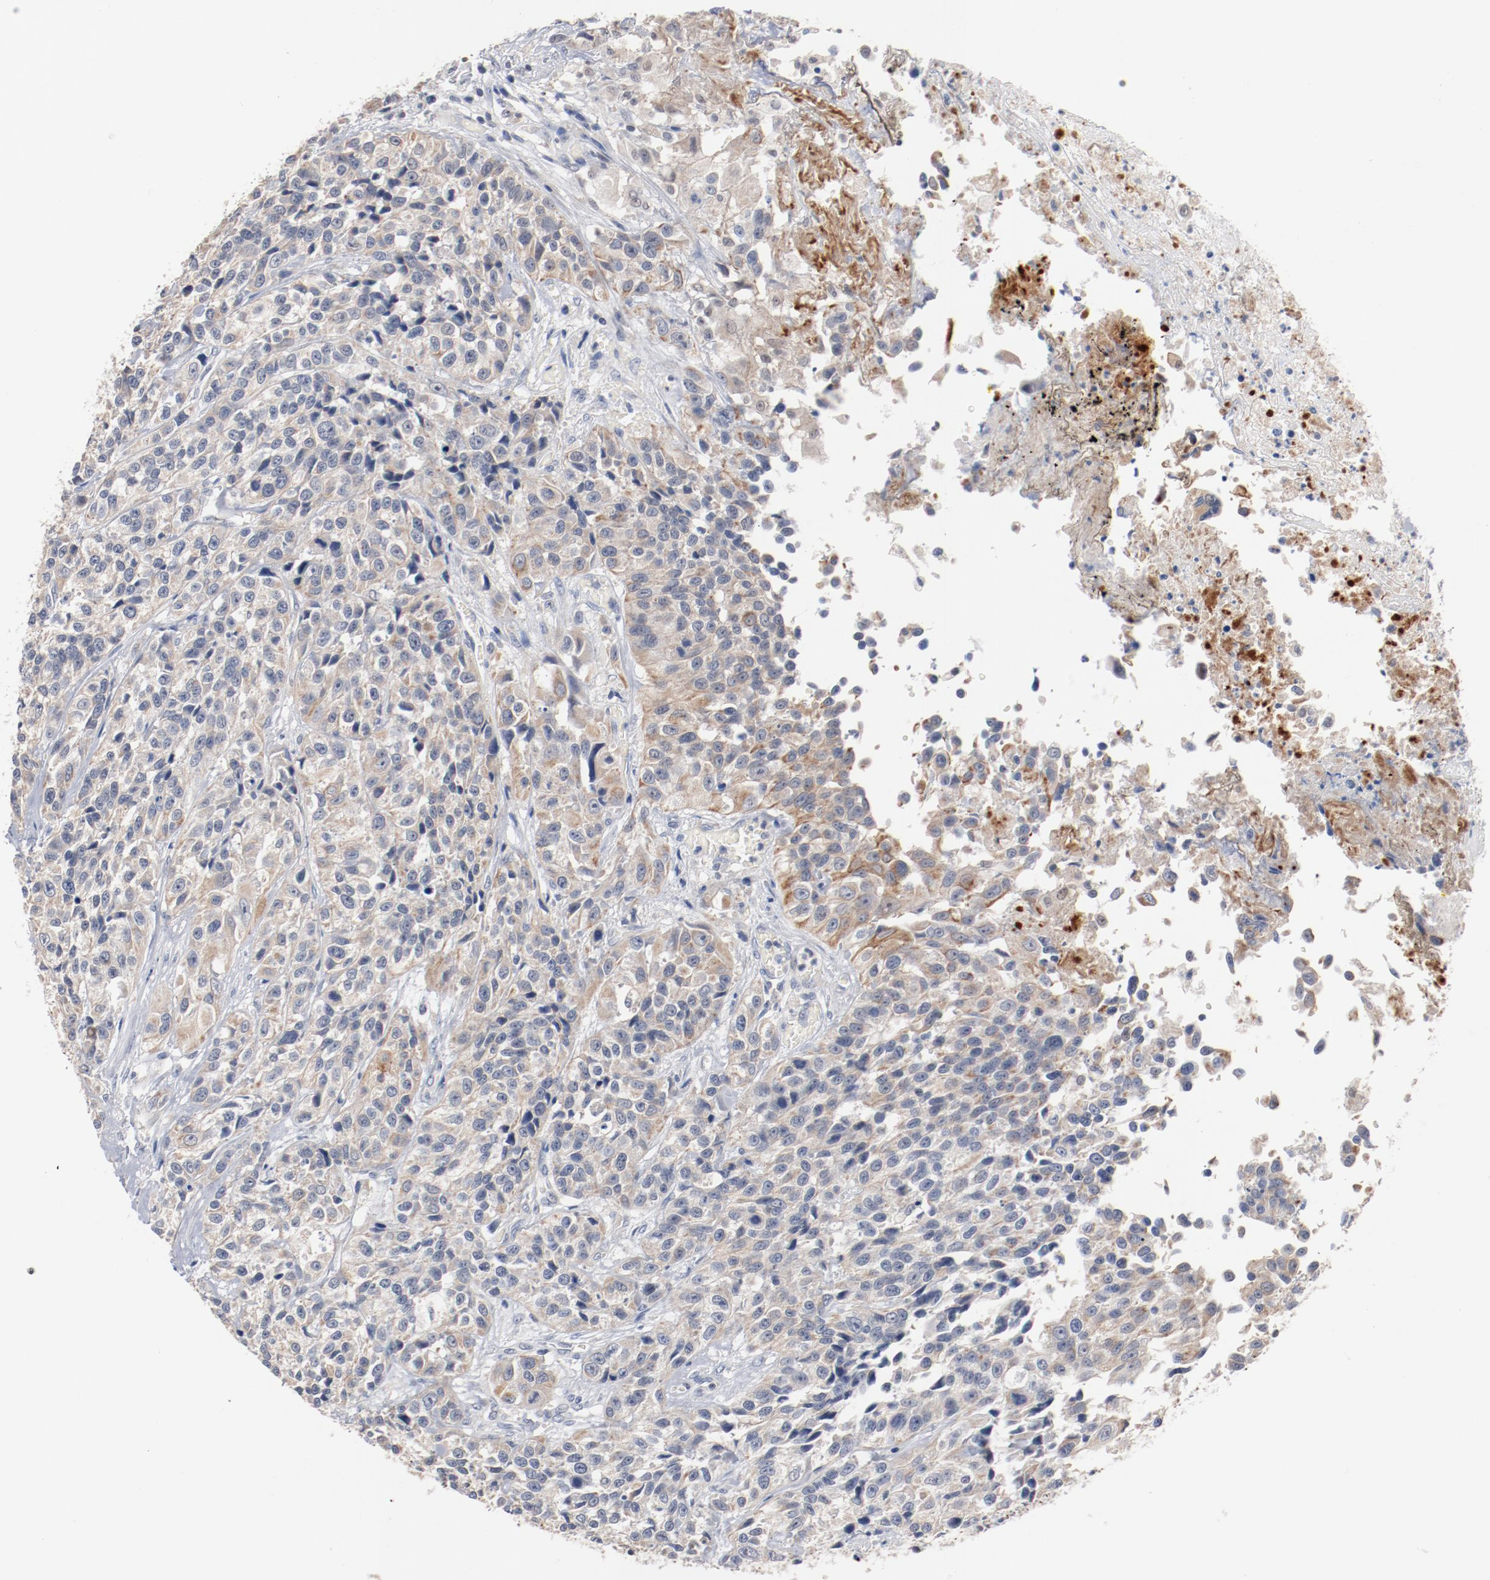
{"staining": {"intensity": "negative", "quantity": "none", "location": "none"}, "tissue": "urothelial cancer", "cell_type": "Tumor cells", "image_type": "cancer", "snomed": [{"axis": "morphology", "description": "Urothelial carcinoma, High grade"}, {"axis": "topography", "description": "Urinary bladder"}], "caption": "High magnification brightfield microscopy of urothelial carcinoma (high-grade) stained with DAB (3,3'-diaminobenzidine) (brown) and counterstained with hematoxylin (blue): tumor cells show no significant staining. (DAB (3,3'-diaminobenzidine) immunohistochemistry, high magnification).", "gene": "ERICH1", "patient": {"sex": "female", "age": 81}}